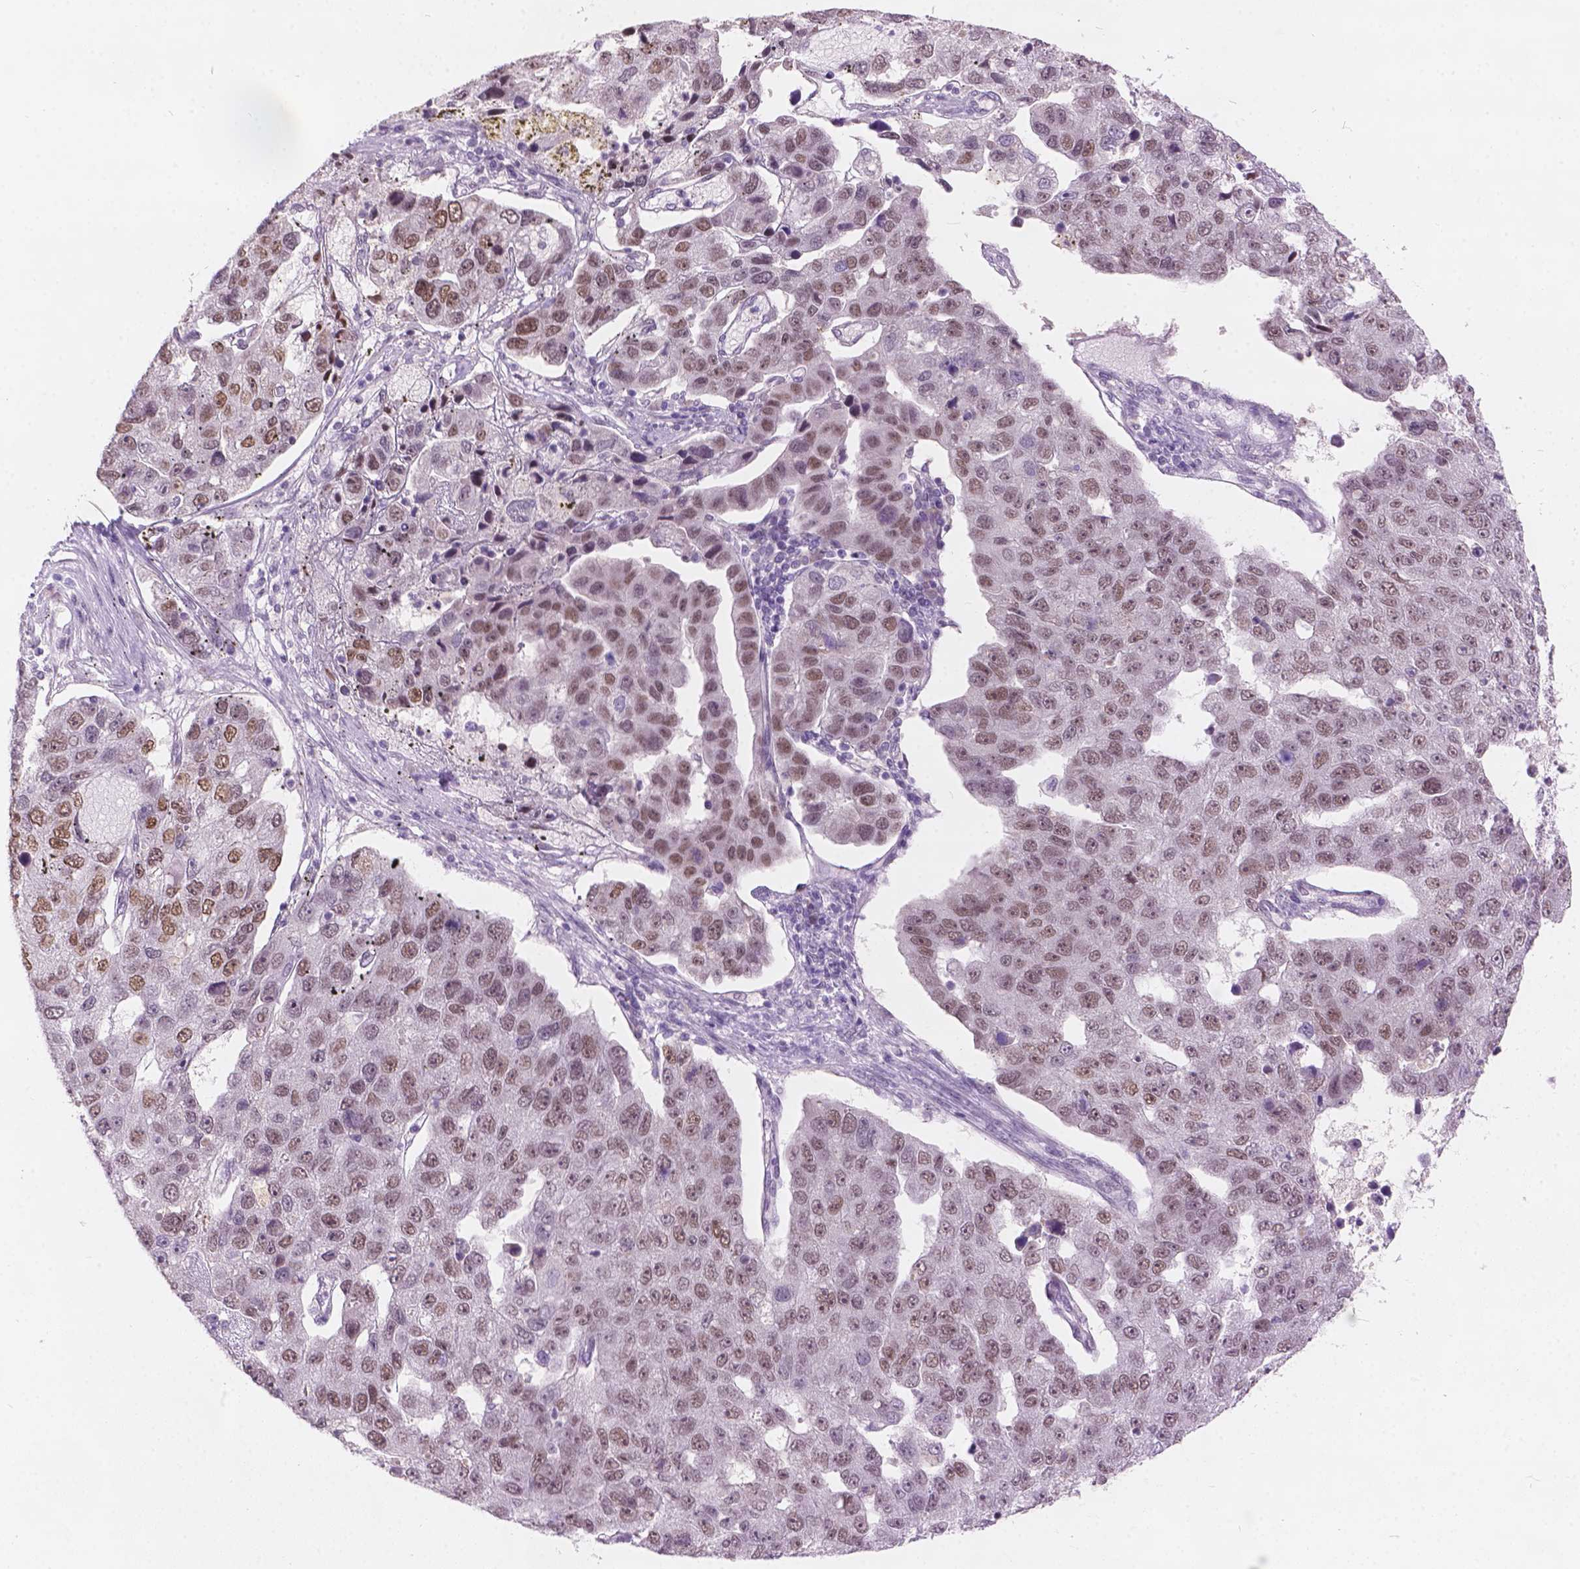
{"staining": {"intensity": "weak", "quantity": ">75%", "location": "nuclear"}, "tissue": "pancreatic cancer", "cell_type": "Tumor cells", "image_type": "cancer", "snomed": [{"axis": "morphology", "description": "Adenocarcinoma, NOS"}, {"axis": "topography", "description": "Pancreas"}], "caption": "This histopathology image demonstrates immunohistochemistry (IHC) staining of human adenocarcinoma (pancreatic), with low weak nuclear staining in approximately >75% of tumor cells.", "gene": "FAM53A", "patient": {"sex": "female", "age": 61}}